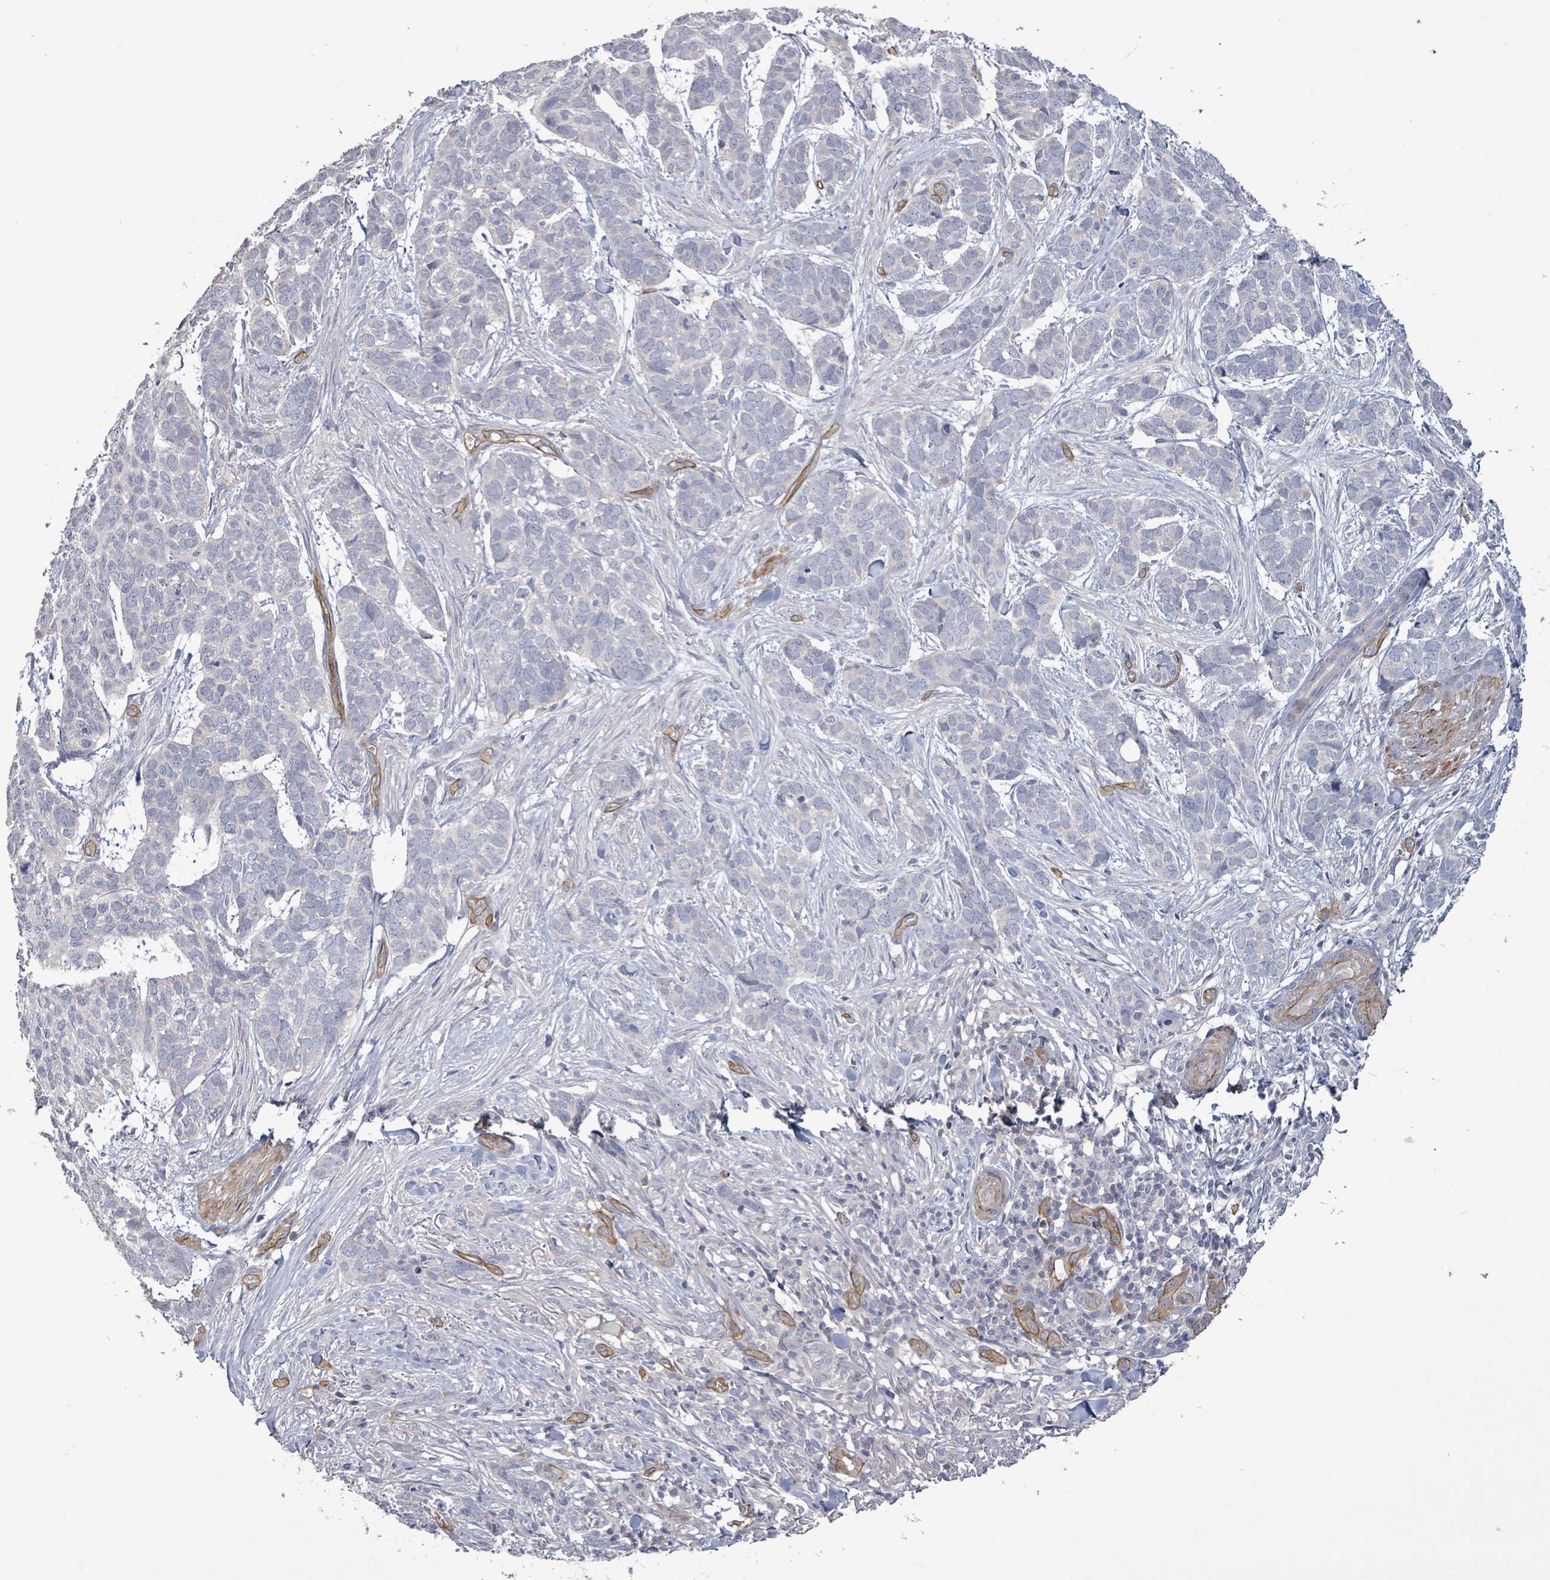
{"staining": {"intensity": "negative", "quantity": "none", "location": "none"}, "tissue": "skin cancer", "cell_type": "Tumor cells", "image_type": "cancer", "snomed": [{"axis": "morphology", "description": "Basal cell carcinoma"}, {"axis": "topography", "description": "Skin"}], "caption": "Histopathology image shows no significant protein positivity in tumor cells of basal cell carcinoma (skin).", "gene": "KANK3", "patient": {"sex": "male", "age": 86}}